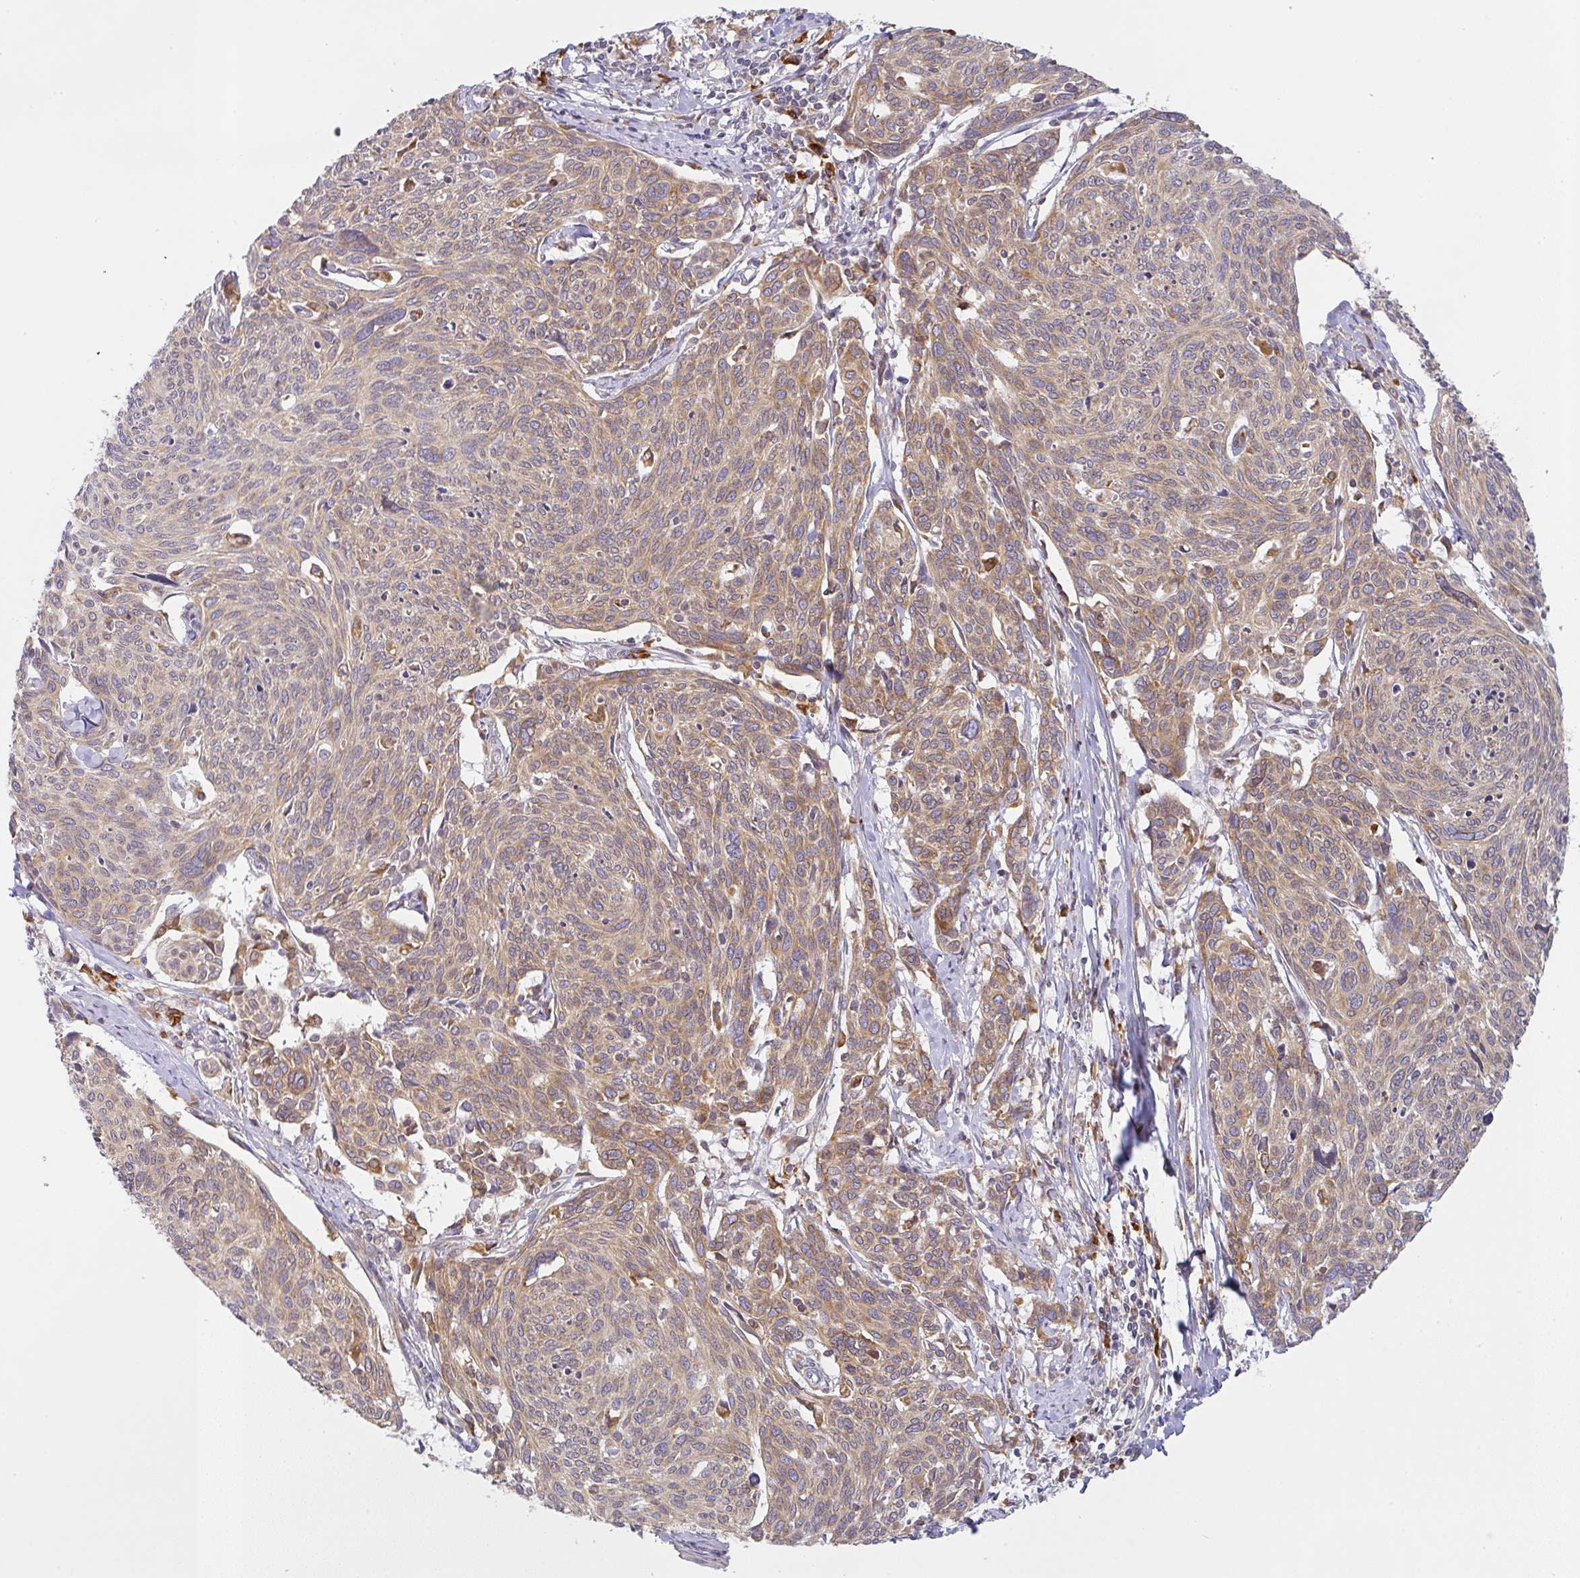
{"staining": {"intensity": "moderate", "quantity": "25%-75%", "location": "cytoplasmic/membranous"}, "tissue": "cervical cancer", "cell_type": "Tumor cells", "image_type": "cancer", "snomed": [{"axis": "morphology", "description": "Squamous cell carcinoma, NOS"}, {"axis": "topography", "description": "Cervix"}], "caption": "Immunohistochemistry (IHC) of cervical cancer (squamous cell carcinoma) reveals medium levels of moderate cytoplasmic/membranous positivity in about 25%-75% of tumor cells. (DAB (3,3'-diaminobenzidine) IHC with brightfield microscopy, high magnification).", "gene": "DERL2", "patient": {"sex": "female", "age": 49}}